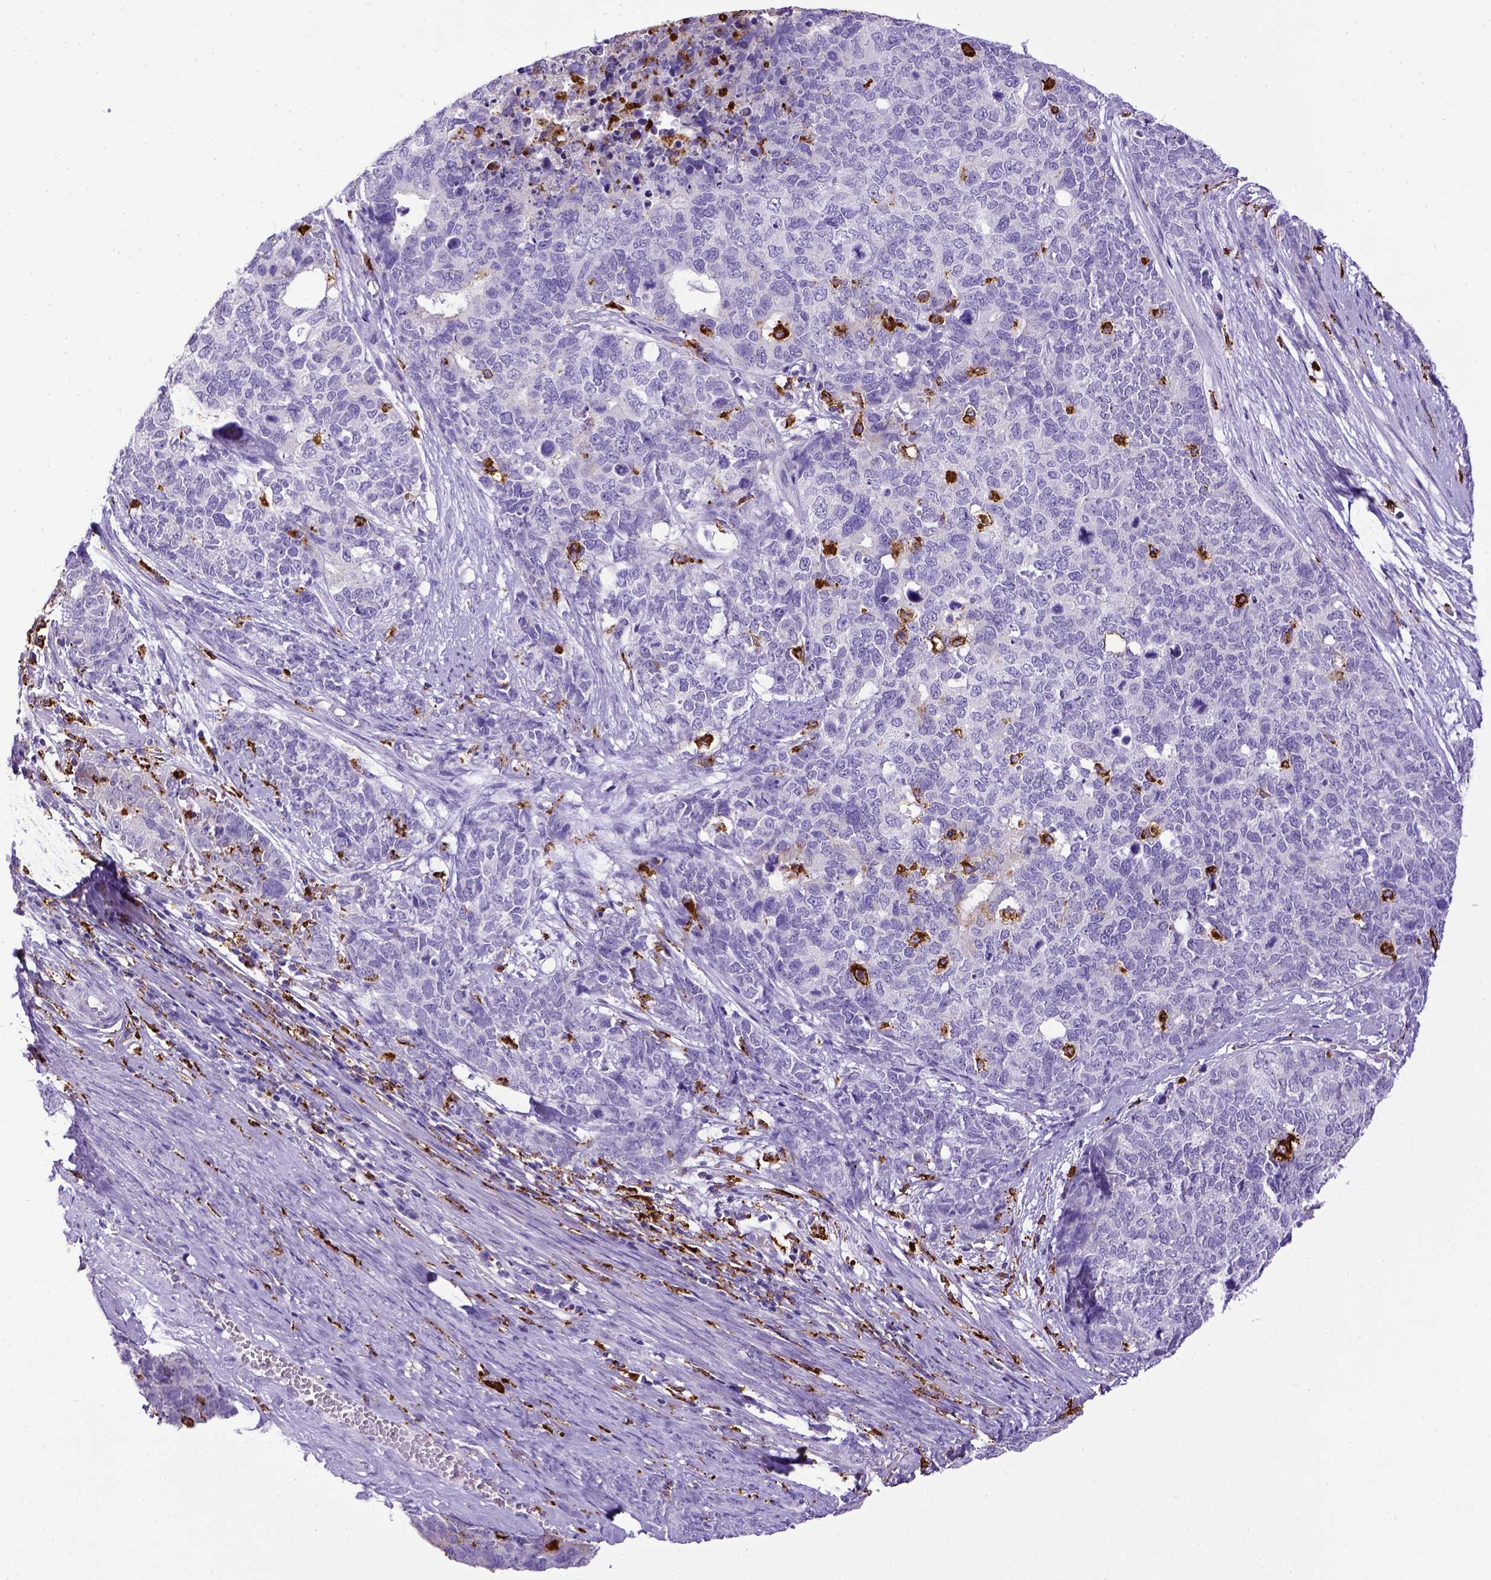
{"staining": {"intensity": "negative", "quantity": "none", "location": "none"}, "tissue": "cervical cancer", "cell_type": "Tumor cells", "image_type": "cancer", "snomed": [{"axis": "morphology", "description": "Squamous cell carcinoma, NOS"}, {"axis": "topography", "description": "Cervix"}], "caption": "Protein analysis of cervical cancer (squamous cell carcinoma) reveals no significant expression in tumor cells.", "gene": "CD68", "patient": {"sex": "female", "age": 63}}